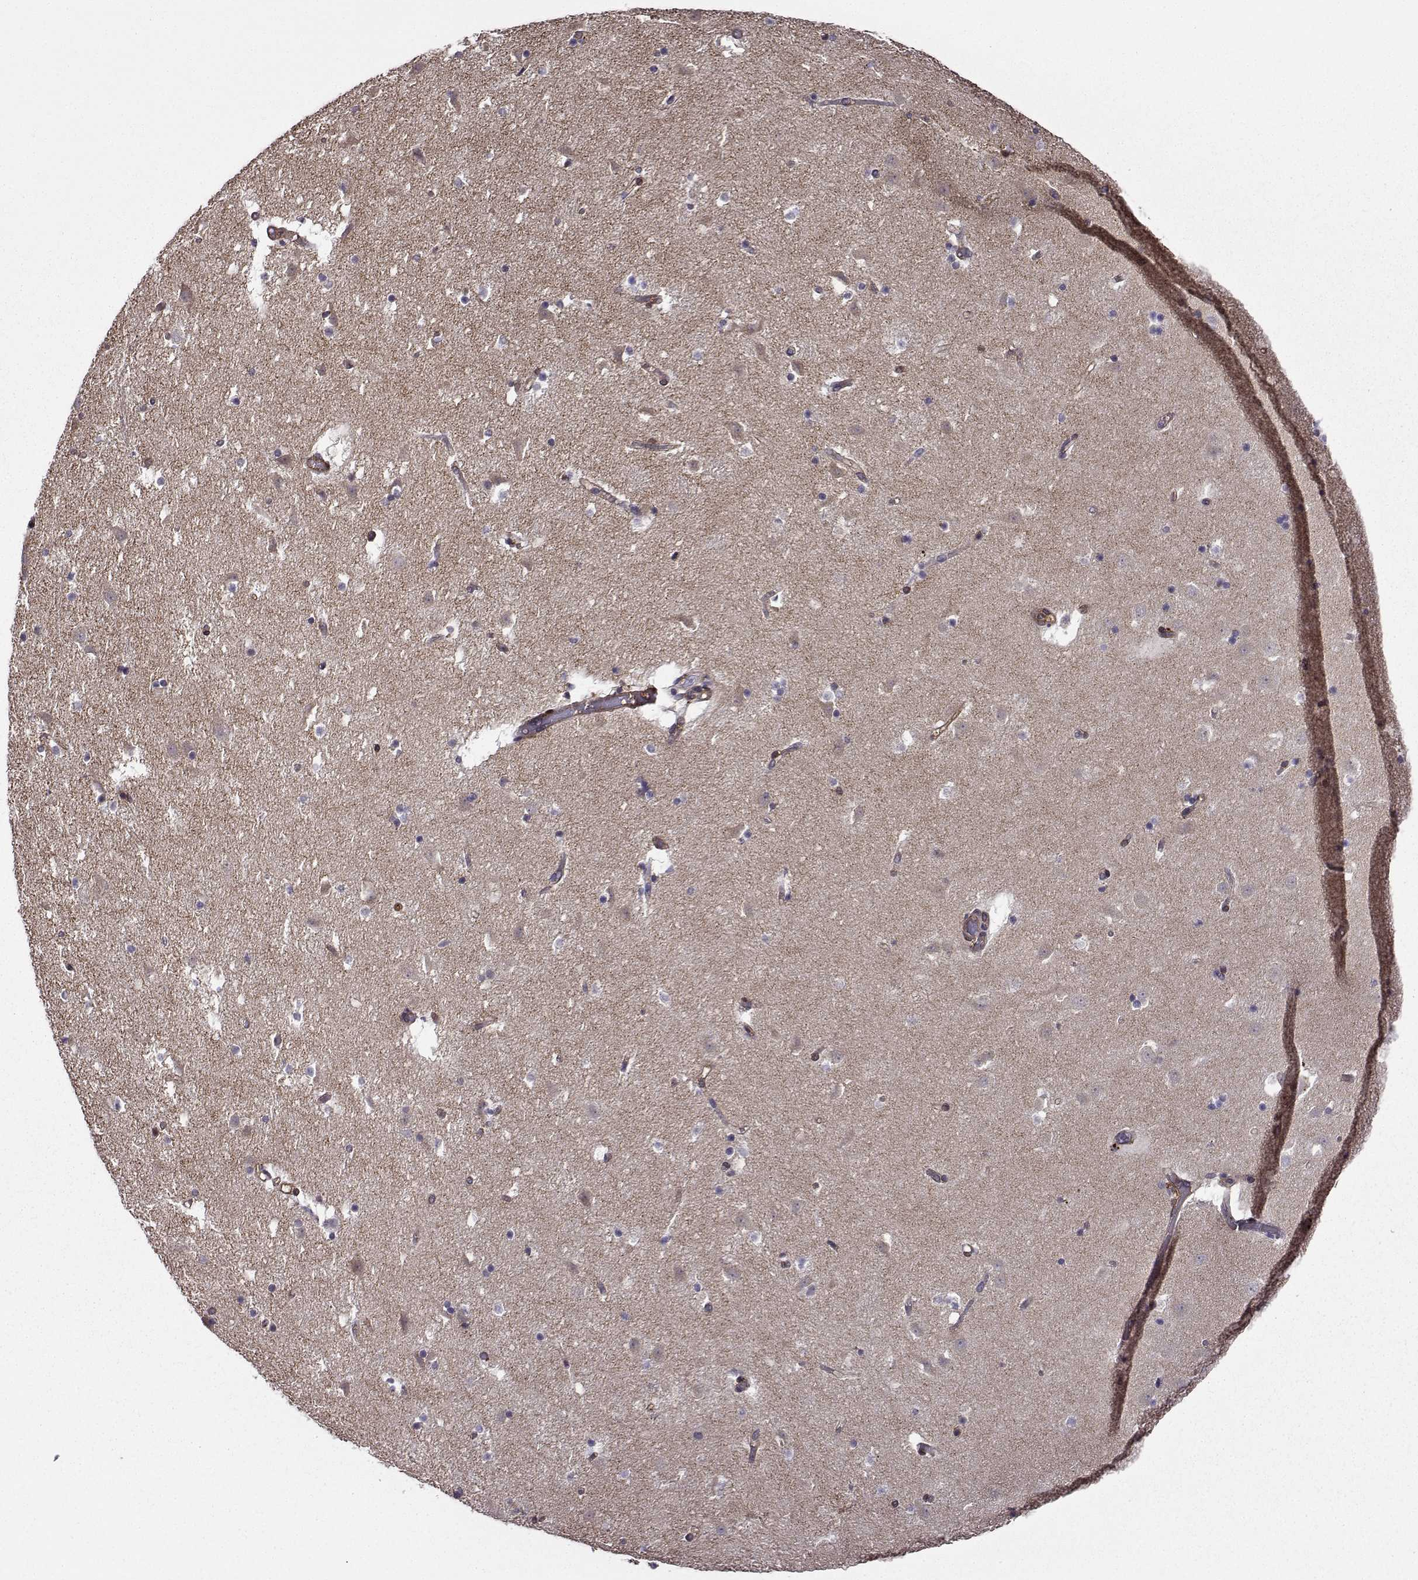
{"staining": {"intensity": "moderate", "quantity": "<25%", "location": "nuclear"}, "tissue": "caudate", "cell_type": "Glial cells", "image_type": "normal", "snomed": [{"axis": "morphology", "description": "Normal tissue, NOS"}, {"axis": "topography", "description": "Lateral ventricle wall"}], "caption": "Benign caudate reveals moderate nuclear staining in about <25% of glial cells, visualized by immunohistochemistry.", "gene": "ITGB8", "patient": {"sex": "female", "age": 42}}